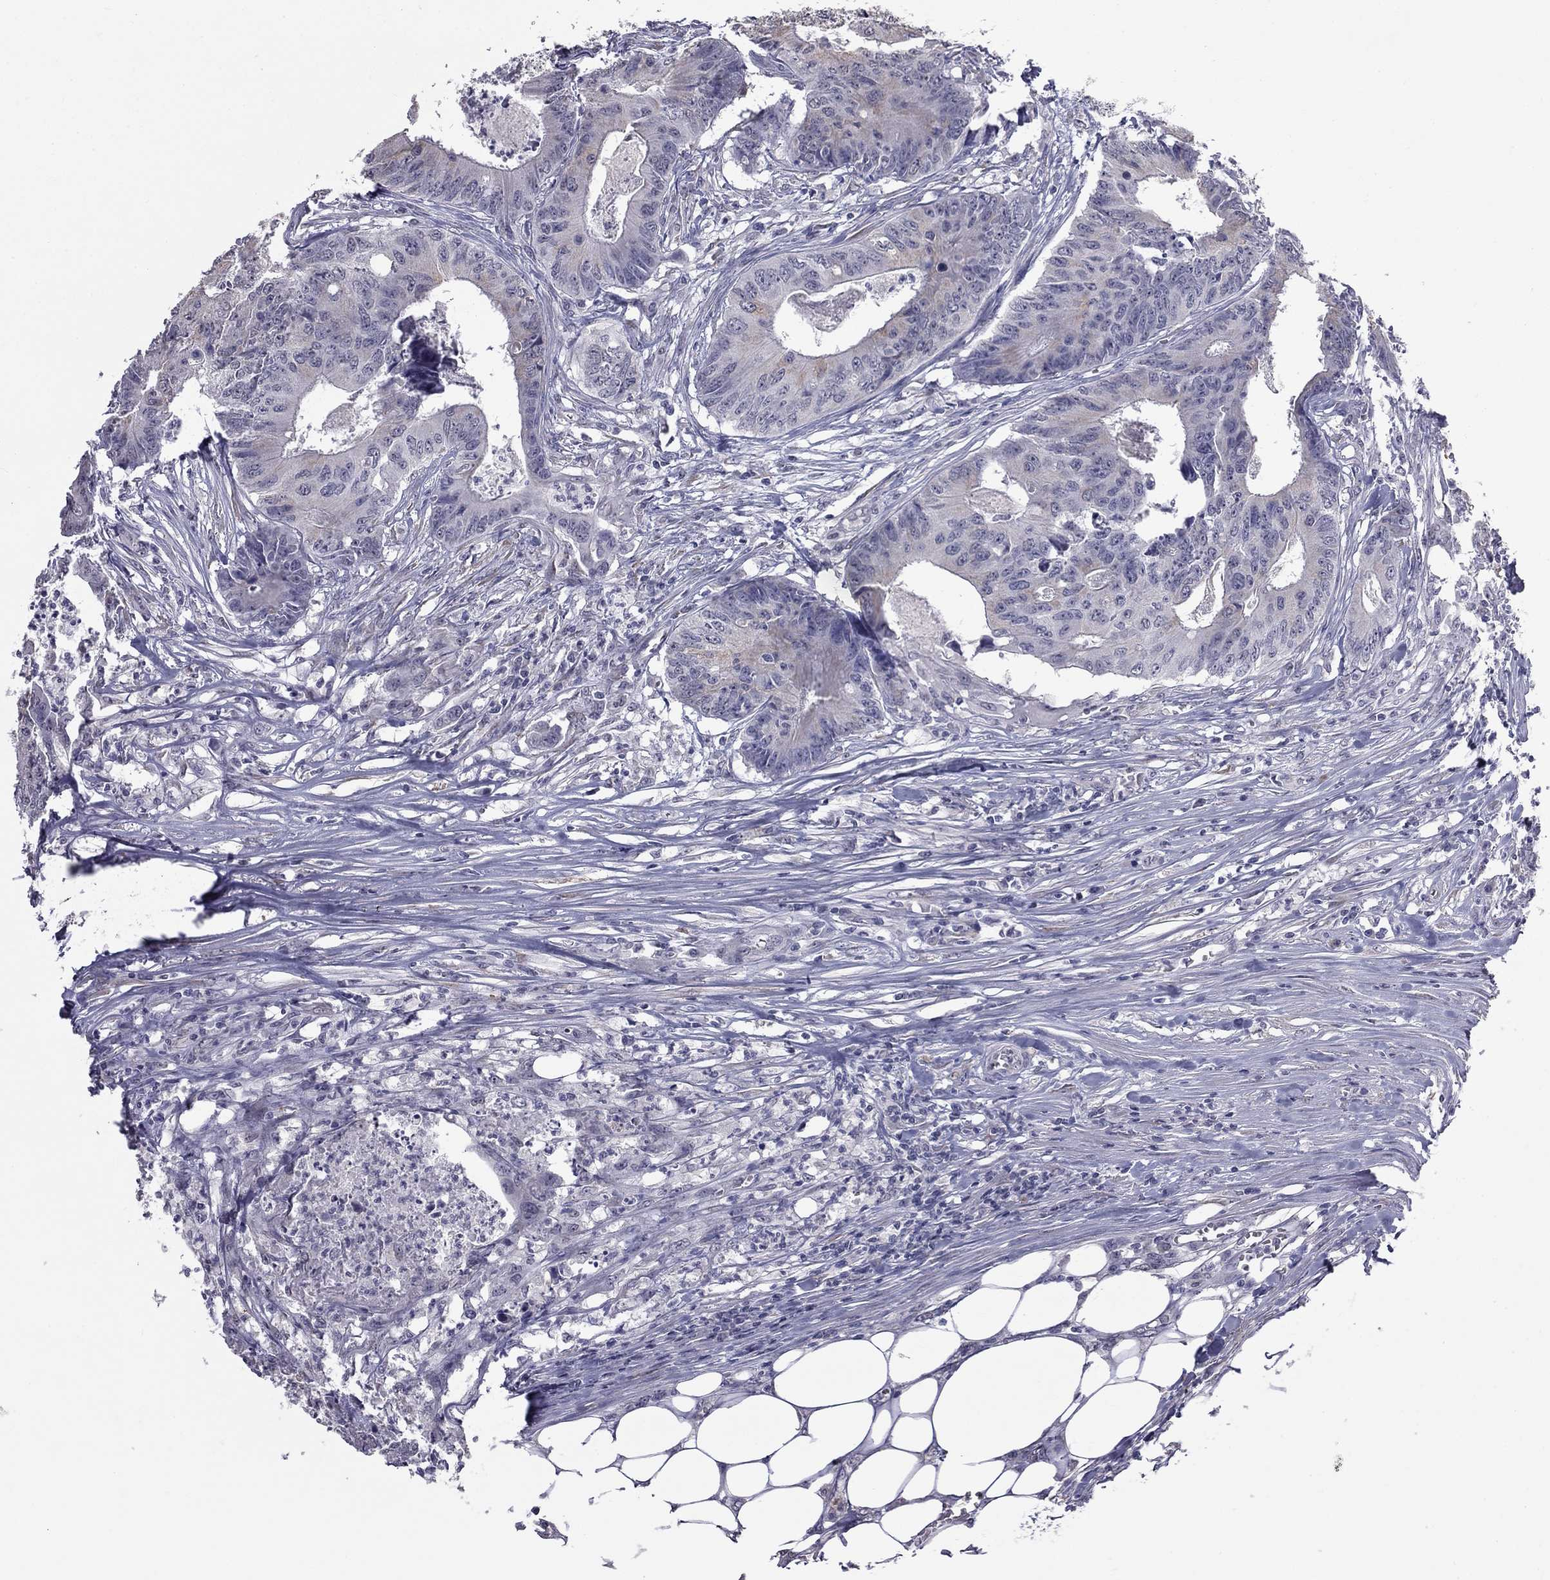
{"staining": {"intensity": "weak", "quantity": "<25%", "location": "cytoplasmic/membranous"}, "tissue": "colorectal cancer", "cell_type": "Tumor cells", "image_type": "cancer", "snomed": [{"axis": "morphology", "description": "Adenocarcinoma, NOS"}, {"axis": "topography", "description": "Colon"}], "caption": "The histopathology image exhibits no significant staining in tumor cells of colorectal cancer (adenocarcinoma). (IHC, brightfield microscopy, high magnification).", "gene": "PRRT2", "patient": {"sex": "male", "age": 84}}